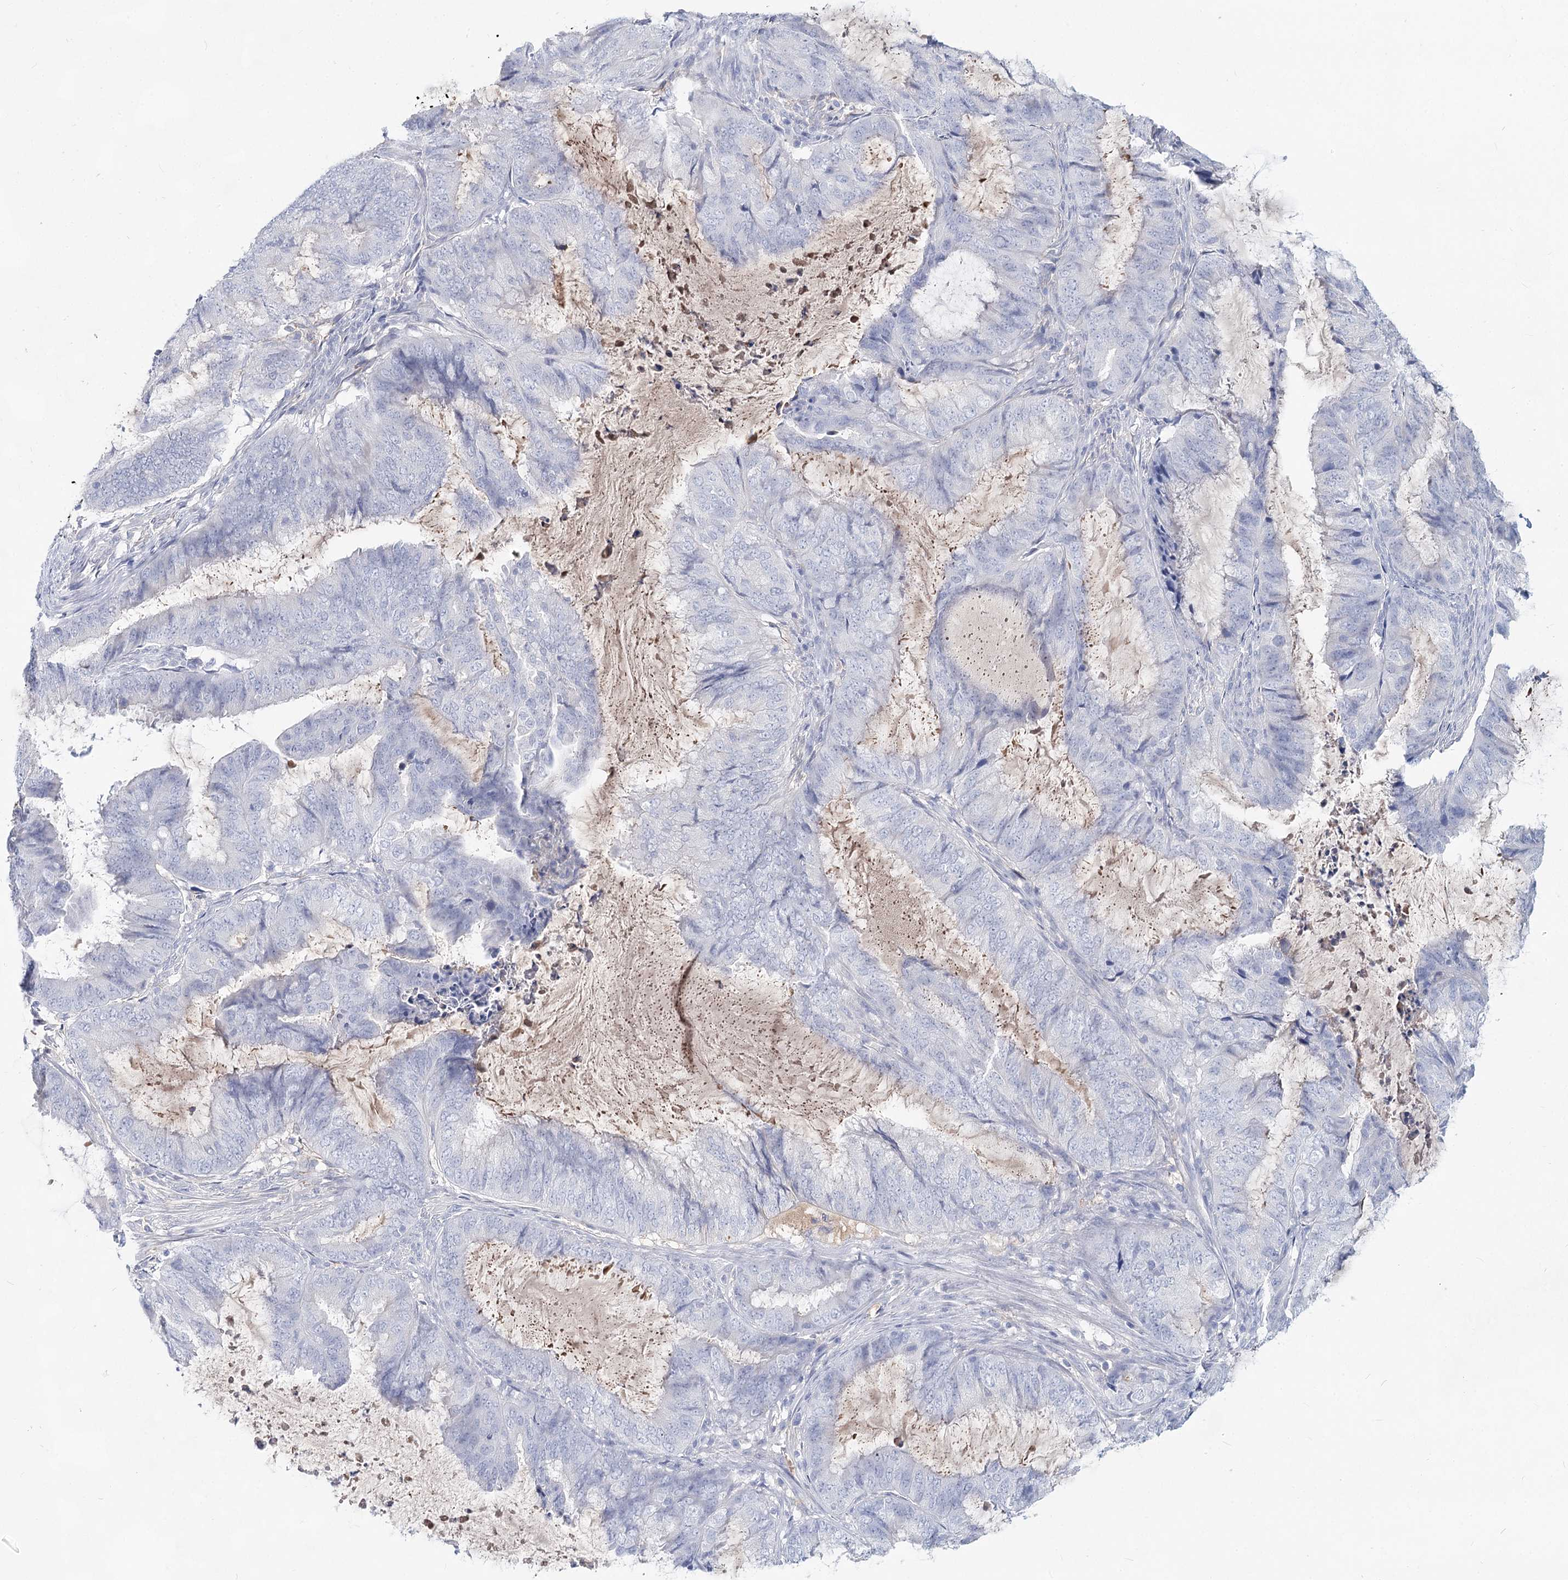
{"staining": {"intensity": "negative", "quantity": "none", "location": "none"}, "tissue": "endometrial cancer", "cell_type": "Tumor cells", "image_type": "cancer", "snomed": [{"axis": "morphology", "description": "Adenocarcinoma, NOS"}, {"axis": "topography", "description": "Endometrium"}], "caption": "Tumor cells show no significant expression in endometrial adenocarcinoma.", "gene": "TASOR2", "patient": {"sex": "female", "age": 81}}